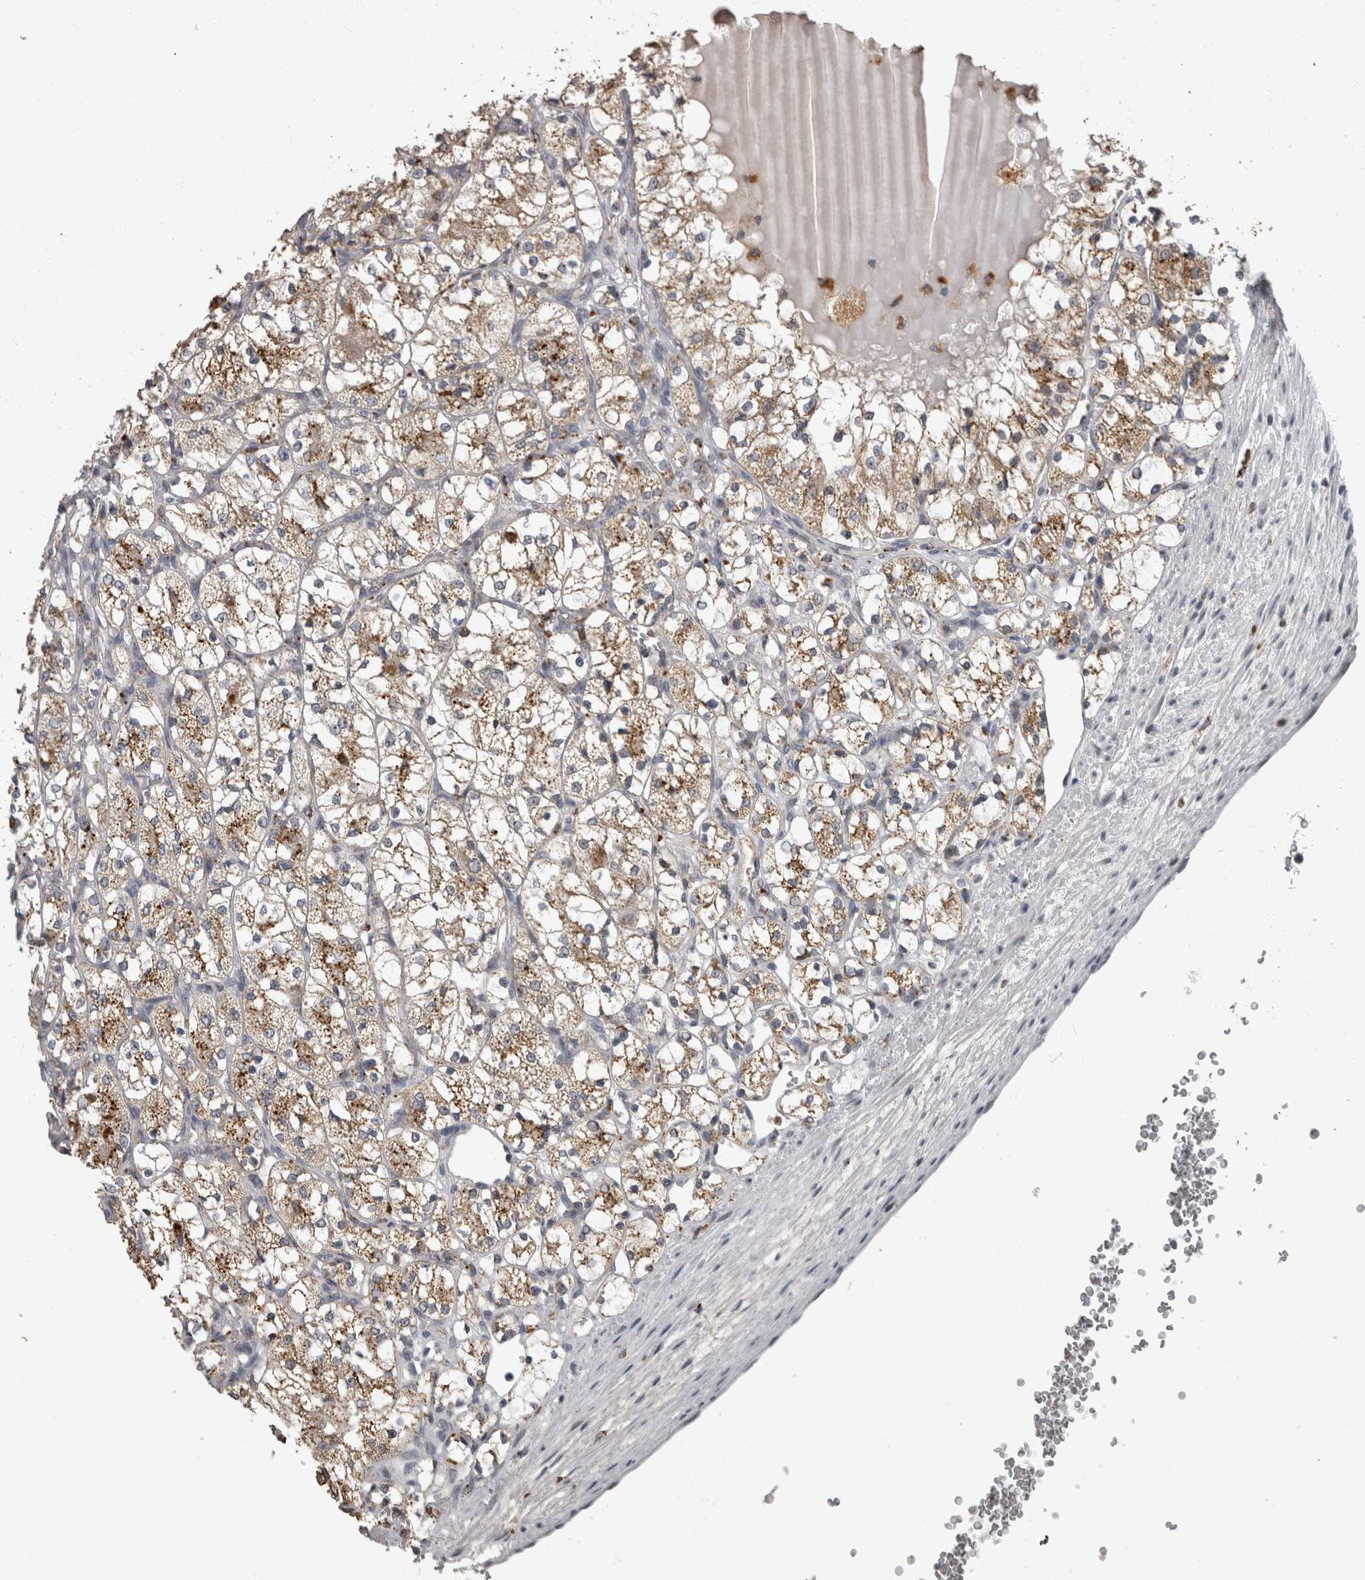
{"staining": {"intensity": "moderate", "quantity": ">75%", "location": "cytoplasmic/membranous"}, "tissue": "renal cancer", "cell_type": "Tumor cells", "image_type": "cancer", "snomed": [{"axis": "morphology", "description": "Adenocarcinoma, NOS"}, {"axis": "topography", "description": "Kidney"}], "caption": "Protein analysis of renal cancer tissue exhibits moderate cytoplasmic/membranous expression in approximately >75% of tumor cells.", "gene": "NAAA", "patient": {"sex": "female", "age": 69}}